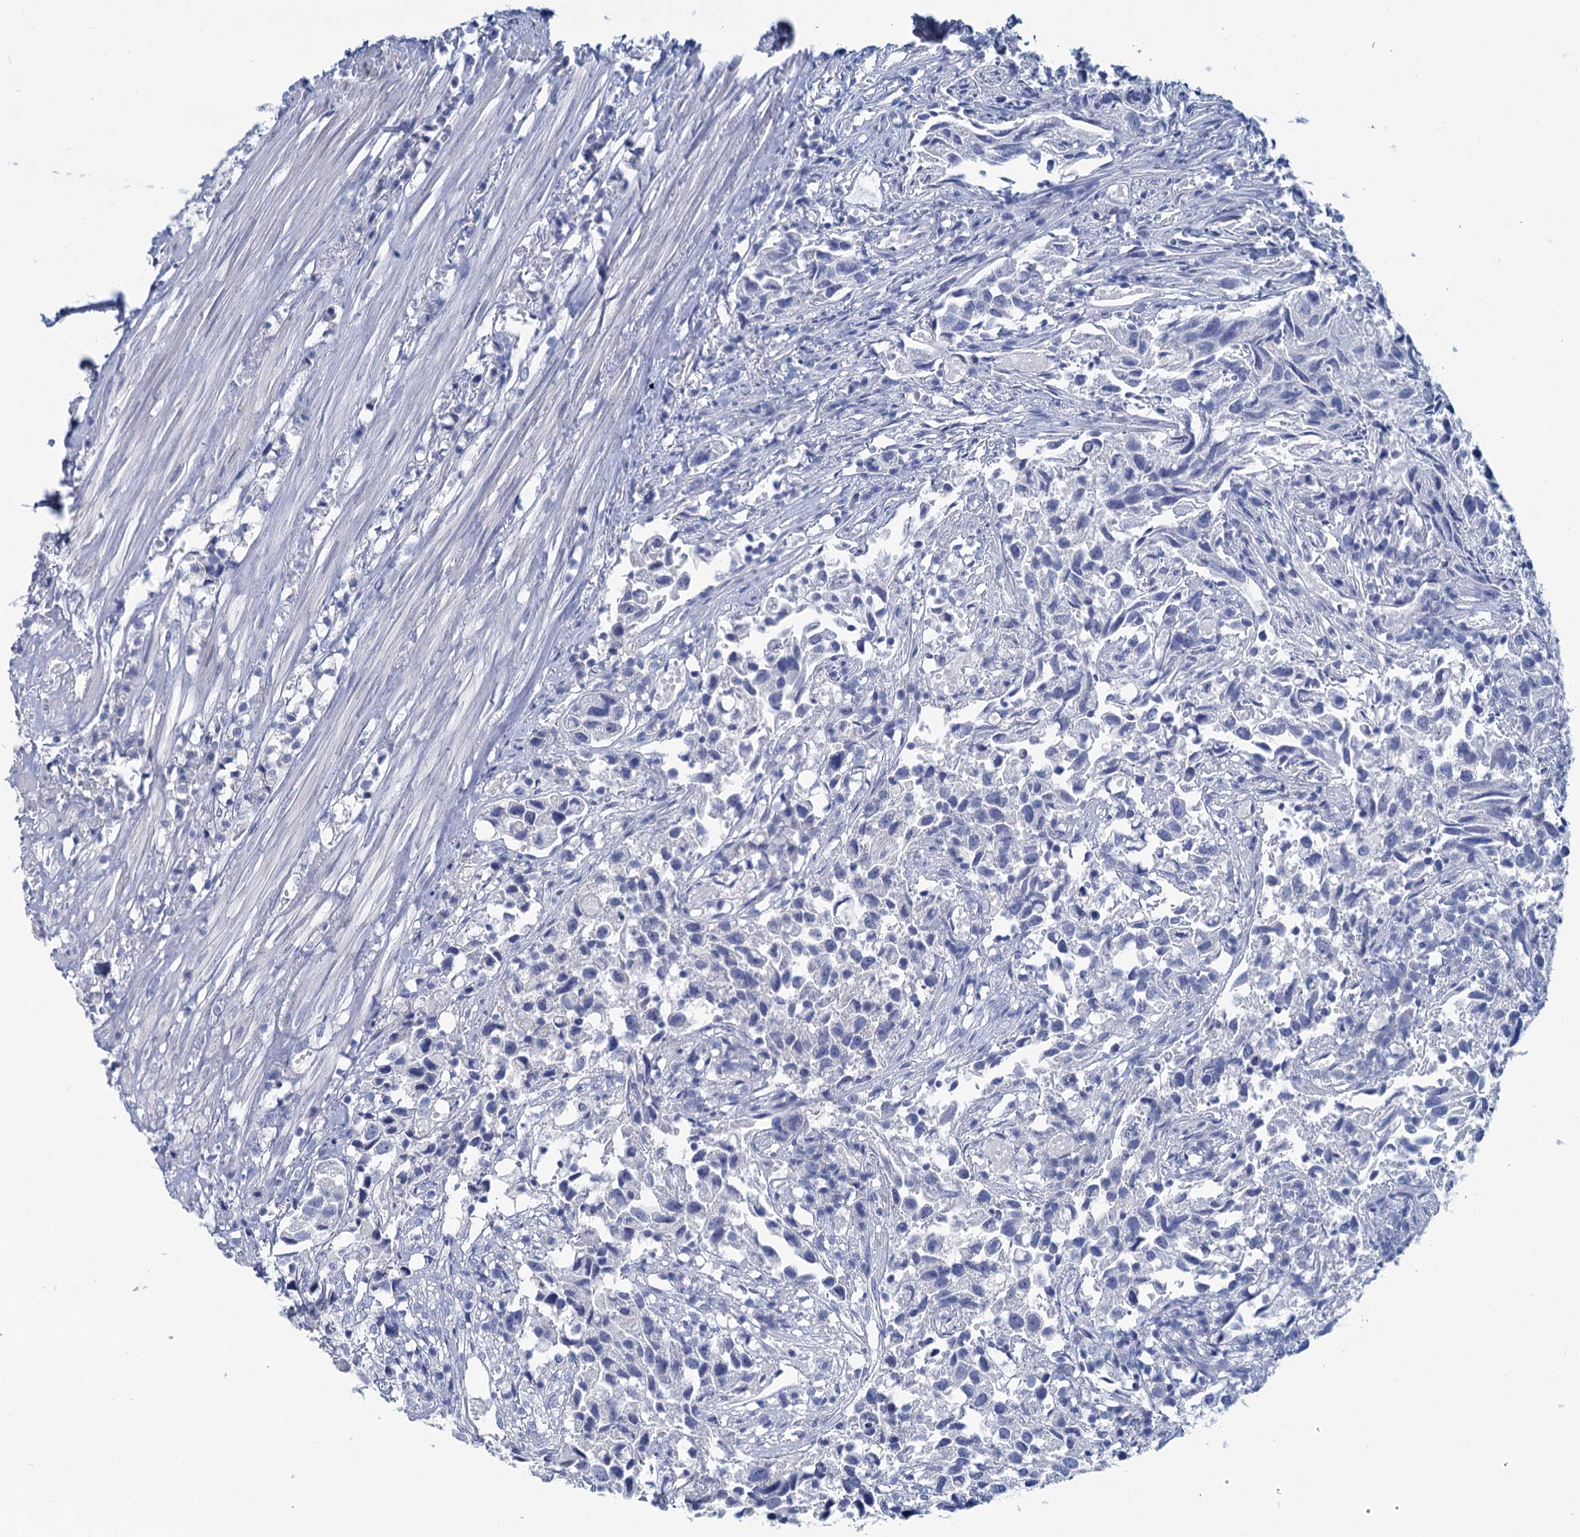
{"staining": {"intensity": "negative", "quantity": "none", "location": "none"}, "tissue": "urothelial cancer", "cell_type": "Tumor cells", "image_type": "cancer", "snomed": [{"axis": "morphology", "description": "Urothelial carcinoma, High grade"}, {"axis": "topography", "description": "Urinary bladder"}], "caption": "Tumor cells show no significant staining in high-grade urothelial carcinoma.", "gene": "MYOZ3", "patient": {"sex": "female", "age": 75}}